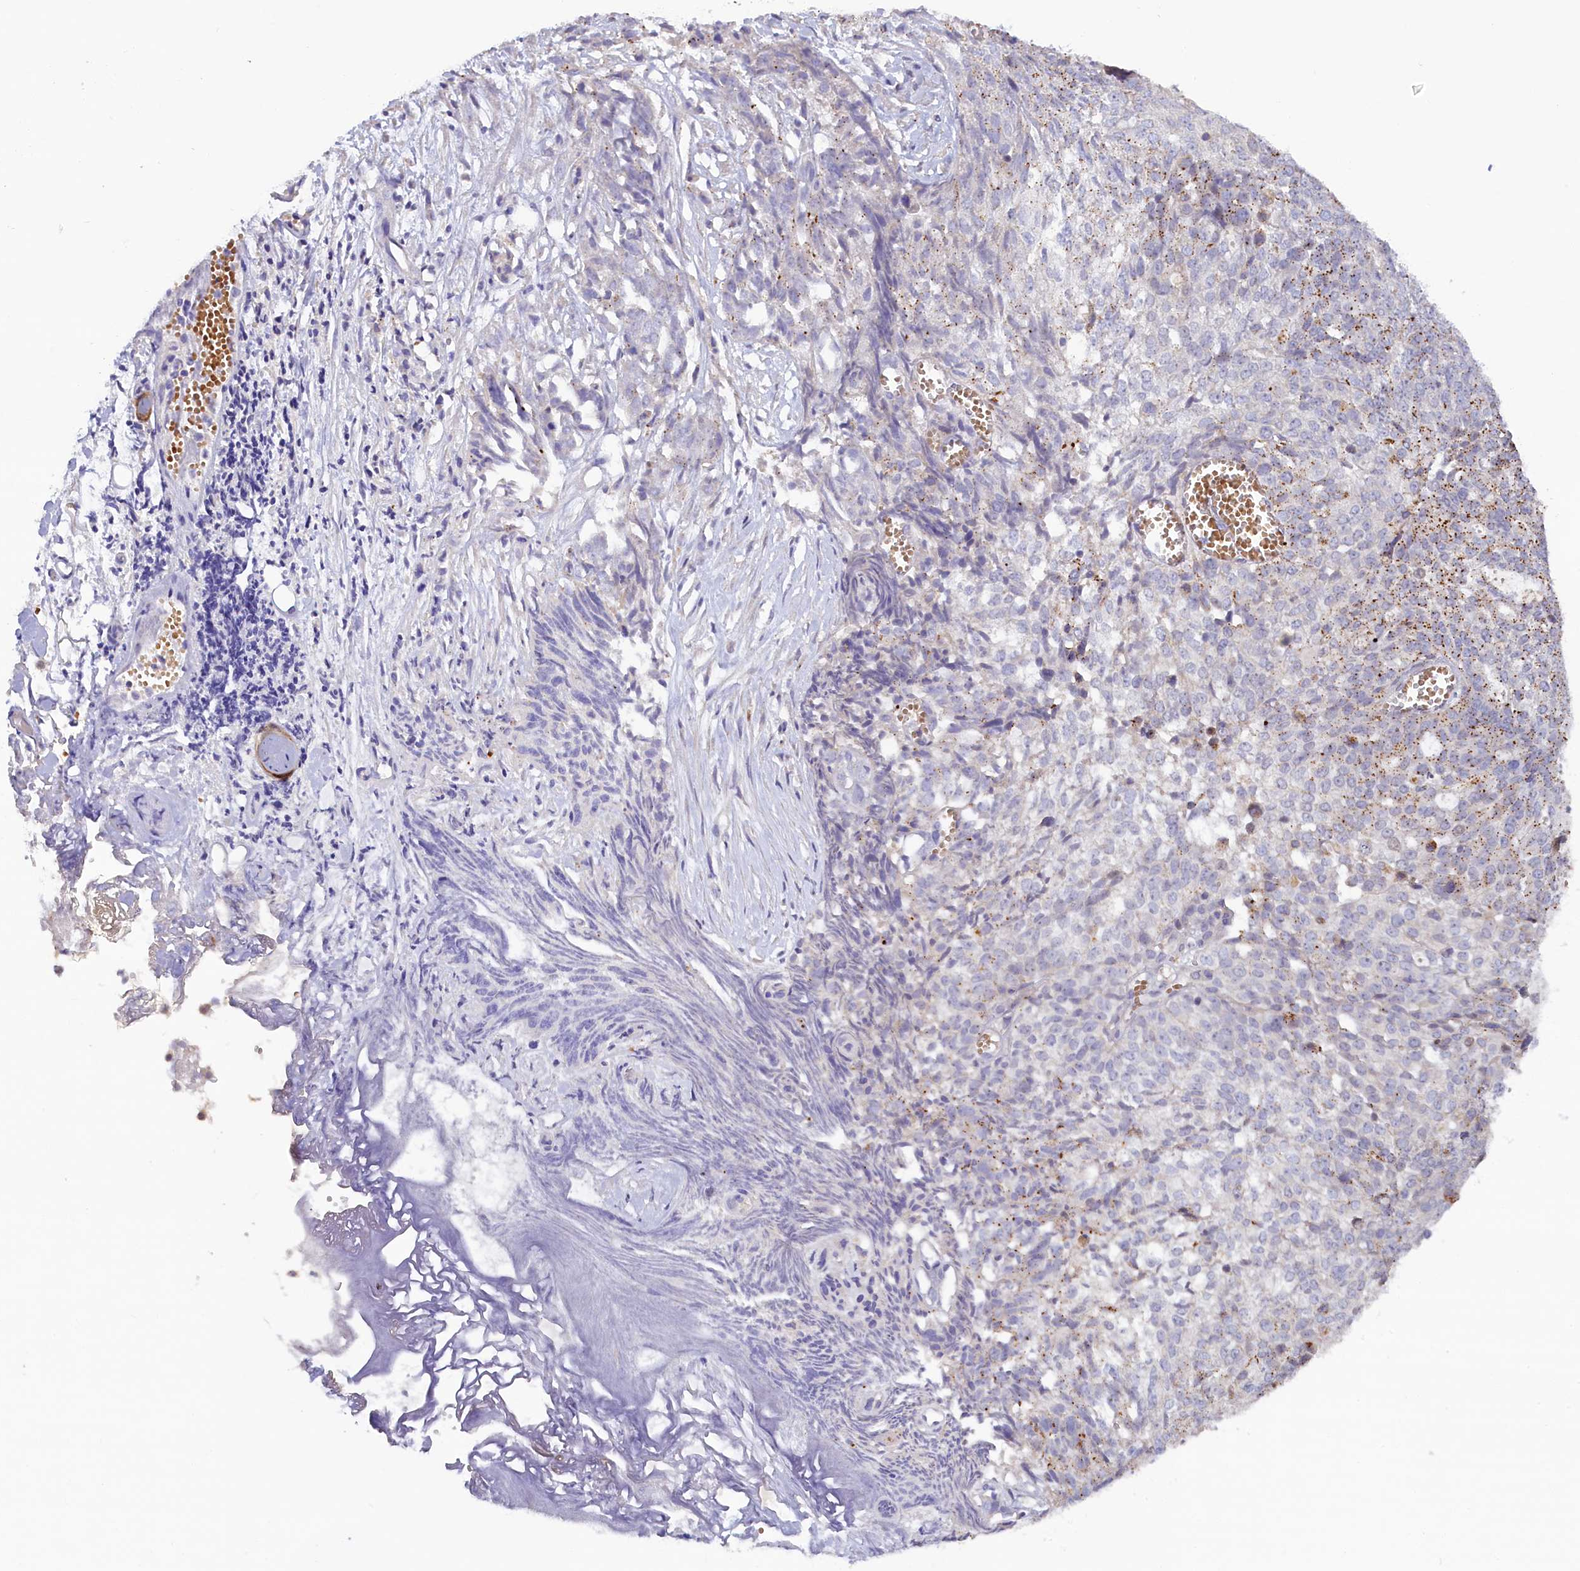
{"staining": {"intensity": "negative", "quantity": "none", "location": "none"}, "tissue": "ovarian cancer", "cell_type": "Tumor cells", "image_type": "cancer", "snomed": [{"axis": "morphology", "description": "Cystadenocarcinoma, serous, NOS"}, {"axis": "topography", "description": "Soft tissue"}, {"axis": "topography", "description": "Ovary"}], "caption": "An image of human ovarian cancer is negative for staining in tumor cells. (DAB immunohistochemistry visualized using brightfield microscopy, high magnification).", "gene": "HYKK", "patient": {"sex": "female", "age": 57}}